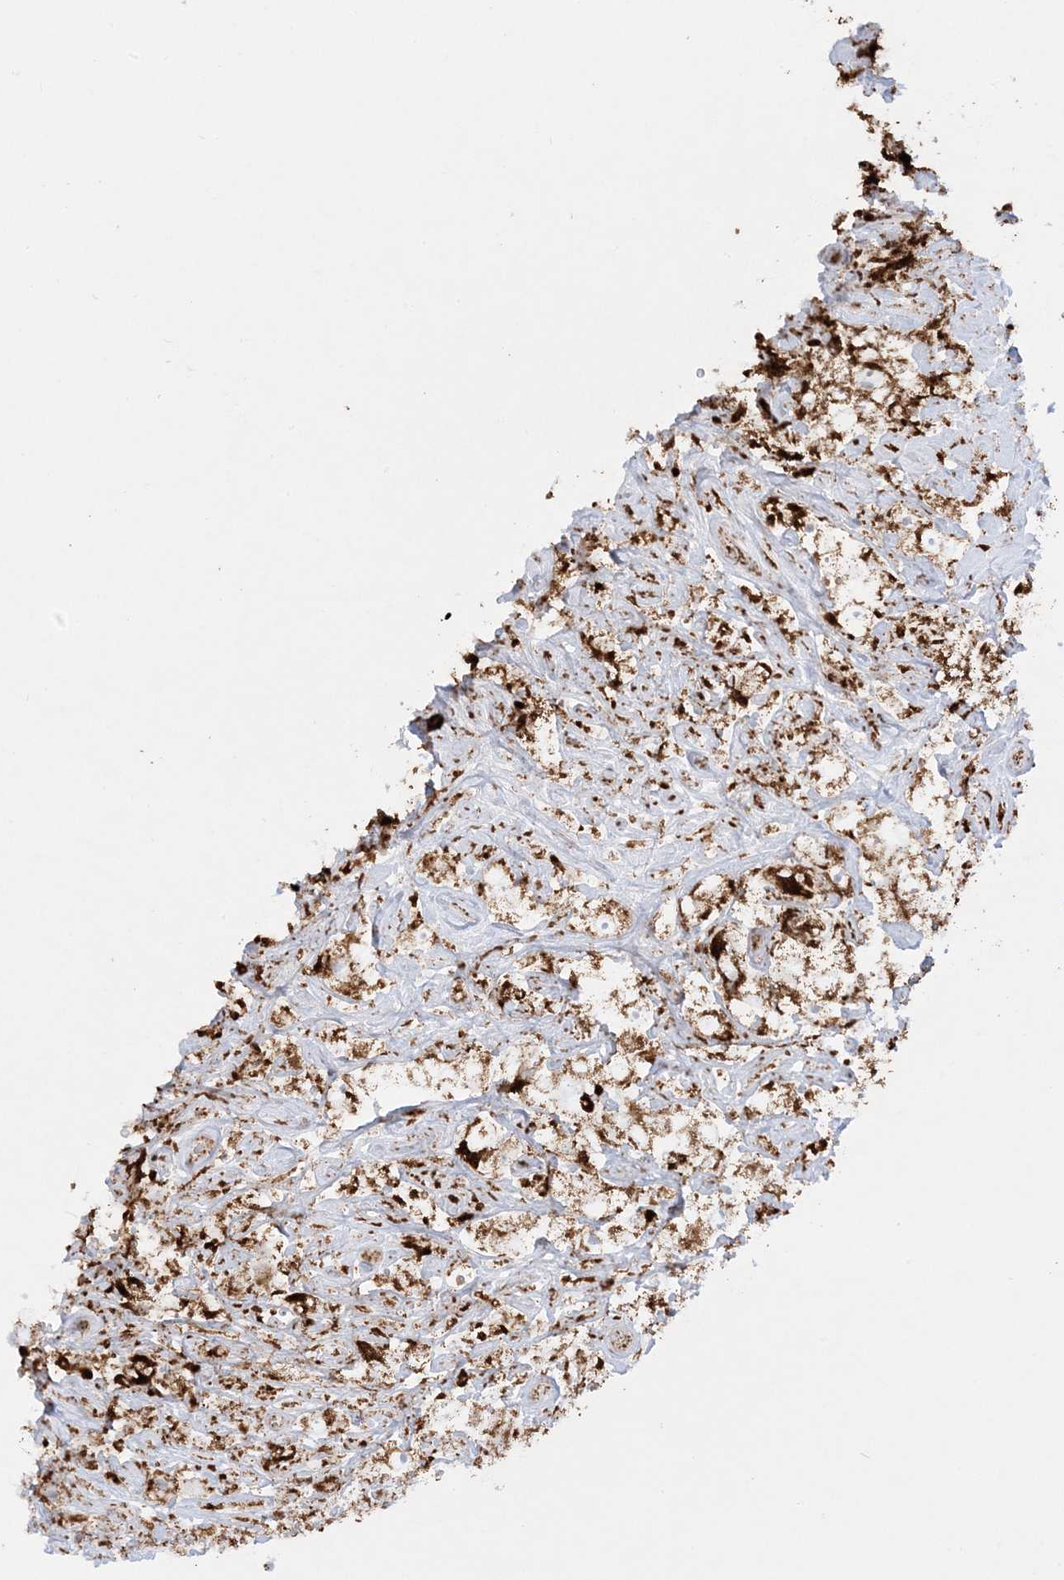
{"staining": {"intensity": "moderate", "quantity": ">75%", "location": "cytoplasmic/membranous"}, "tissue": "testis cancer", "cell_type": "Tumor cells", "image_type": "cancer", "snomed": [{"axis": "morphology", "description": "Seminoma, NOS"}, {"axis": "topography", "description": "Testis"}], "caption": "Protein staining exhibits moderate cytoplasmic/membranous staining in about >75% of tumor cells in seminoma (testis).", "gene": "MRPS36", "patient": {"sex": "male", "age": 49}}